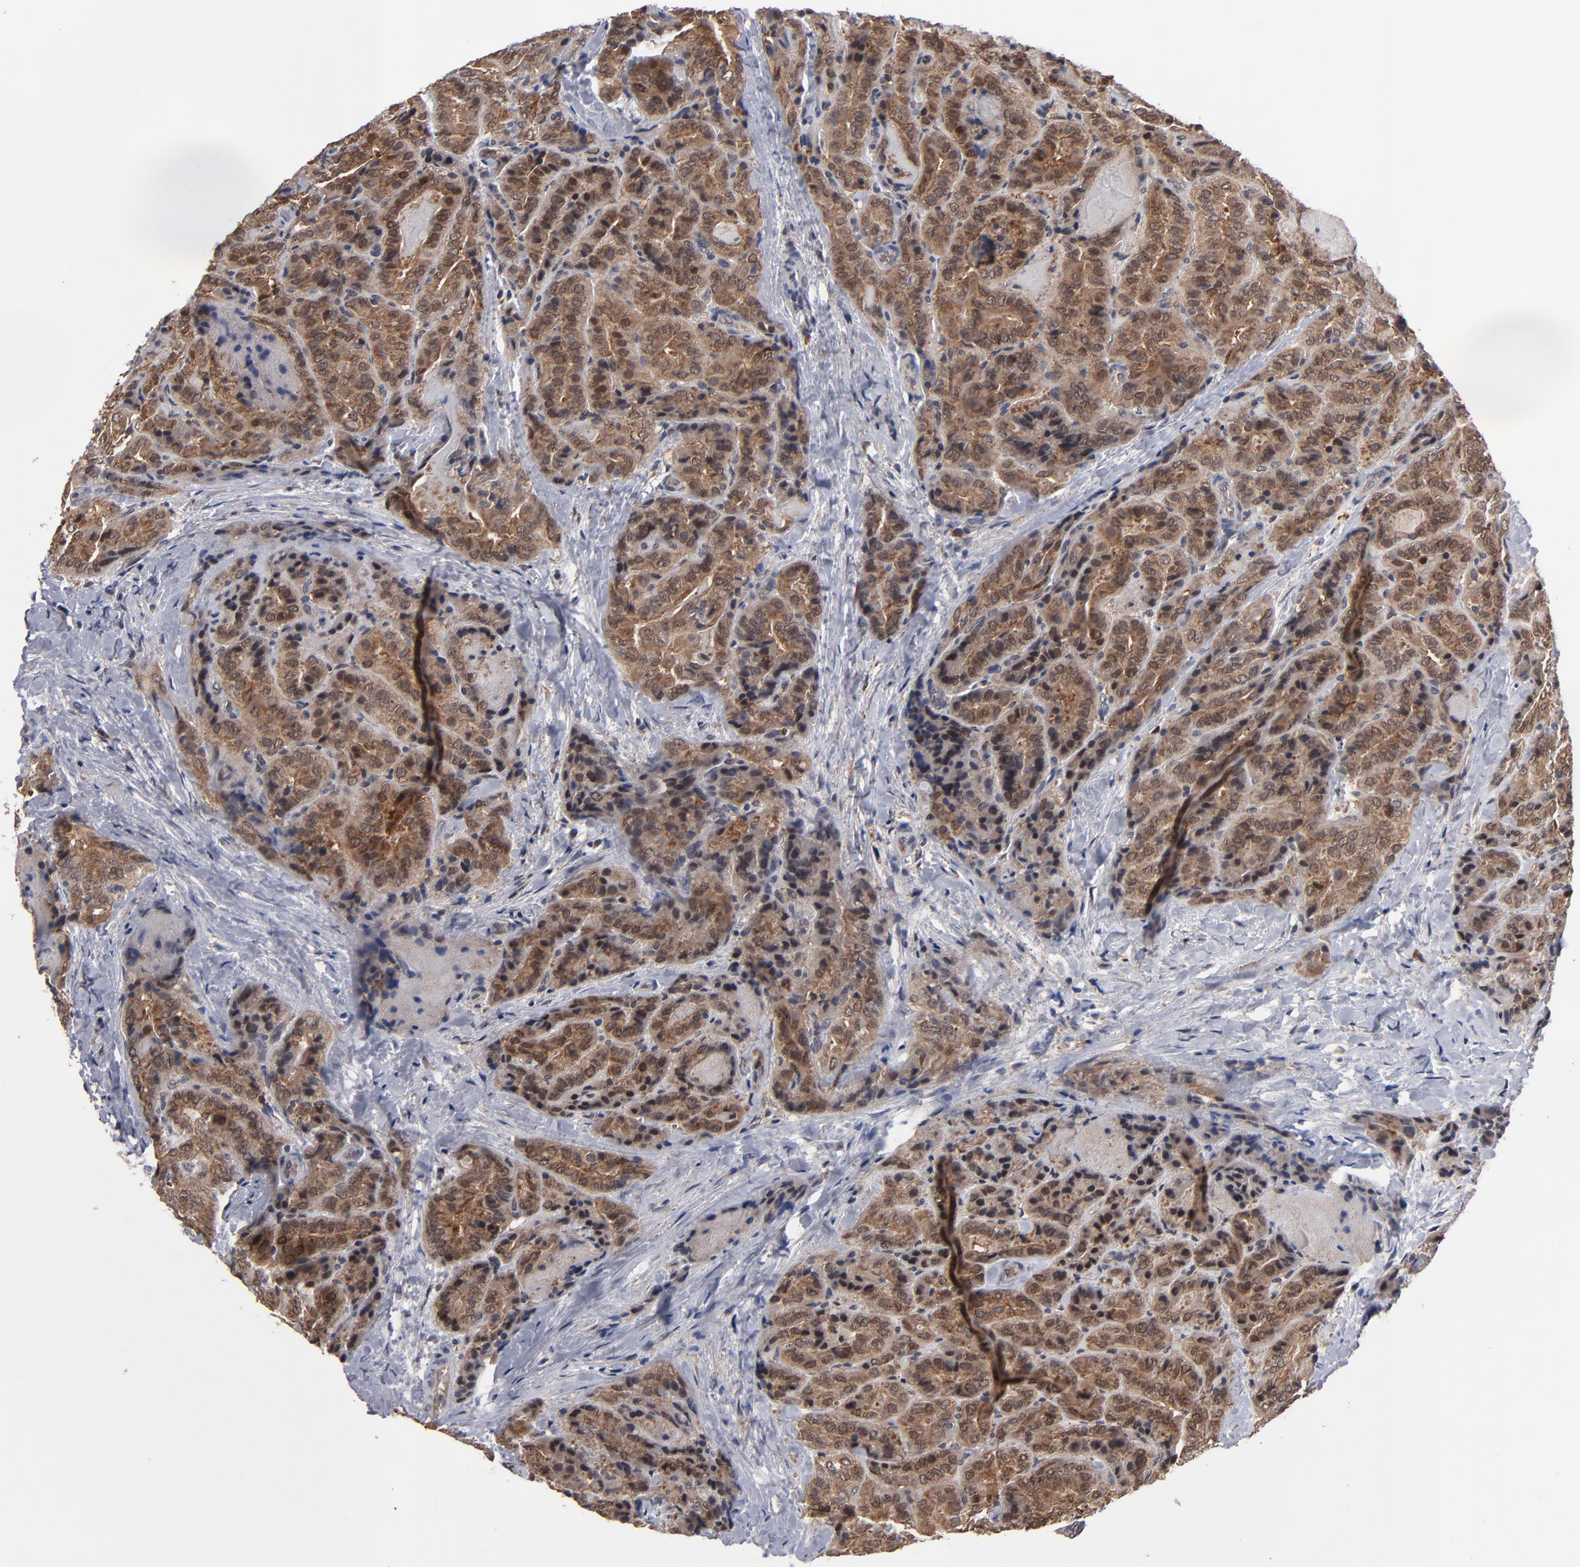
{"staining": {"intensity": "strong", "quantity": ">75%", "location": "cytoplasmic/membranous"}, "tissue": "thyroid cancer", "cell_type": "Tumor cells", "image_type": "cancer", "snomed": [{"axis": "morphology", "description": "Papillary adenocarcinoma, NOS"}, {"axis": "topography", "description": "Thyroid gland"}], "caption": "This histopathology image demonstrates immunohistochemistry staining of papillary adenocarcinoma (thyroid), with high strong cytoplasmic/membranous positivity in about >75% of tumor cells.", "gene": "ALG13", "patient": {"sex": "female", "age": 71}}